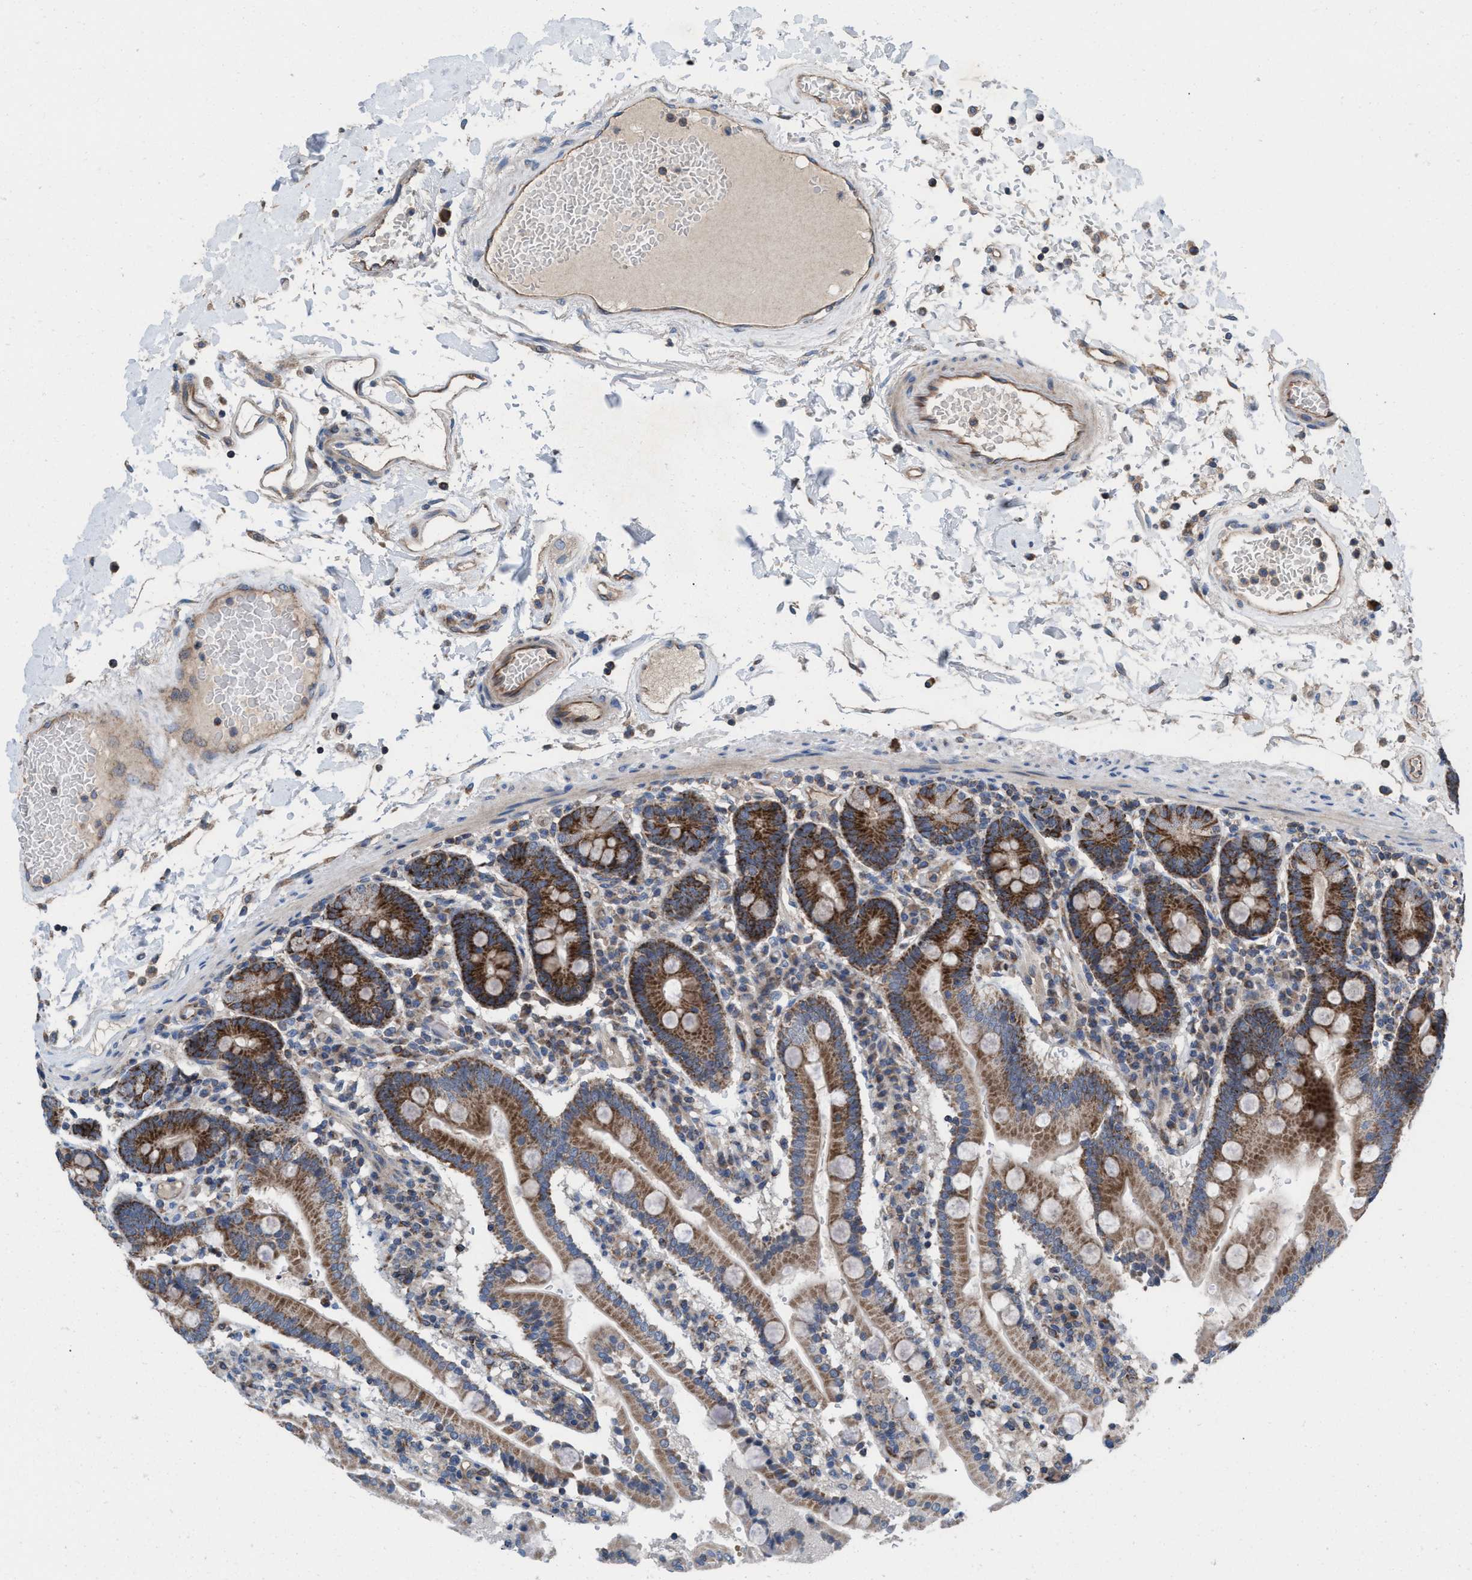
{"staining": {"intensity": "strong", "quantity": ">75%", "location": "cytoplasmic/membranous"}, "tissue": "duodenum", "cell_type": "Glandular cells", "image_type": "normal", "snomed": [{"axis": "morphology", "description": "Normal tissue, NOS"}, {"axis": "topography", "description": "Small intestine, NOS"}], "caption": "Immunohistochemistry of unremarkable duodenum displays high levels of strong cytoplasmic/membranous expression in approximately >75% of glandular cells. The protein of interest is stained brown, and the nuclei are stained in blue (DAB IHC with brightfield microscopy, high magnification).", "gene": "MRM1", "patient": {"sex": "female", "age": 71}}